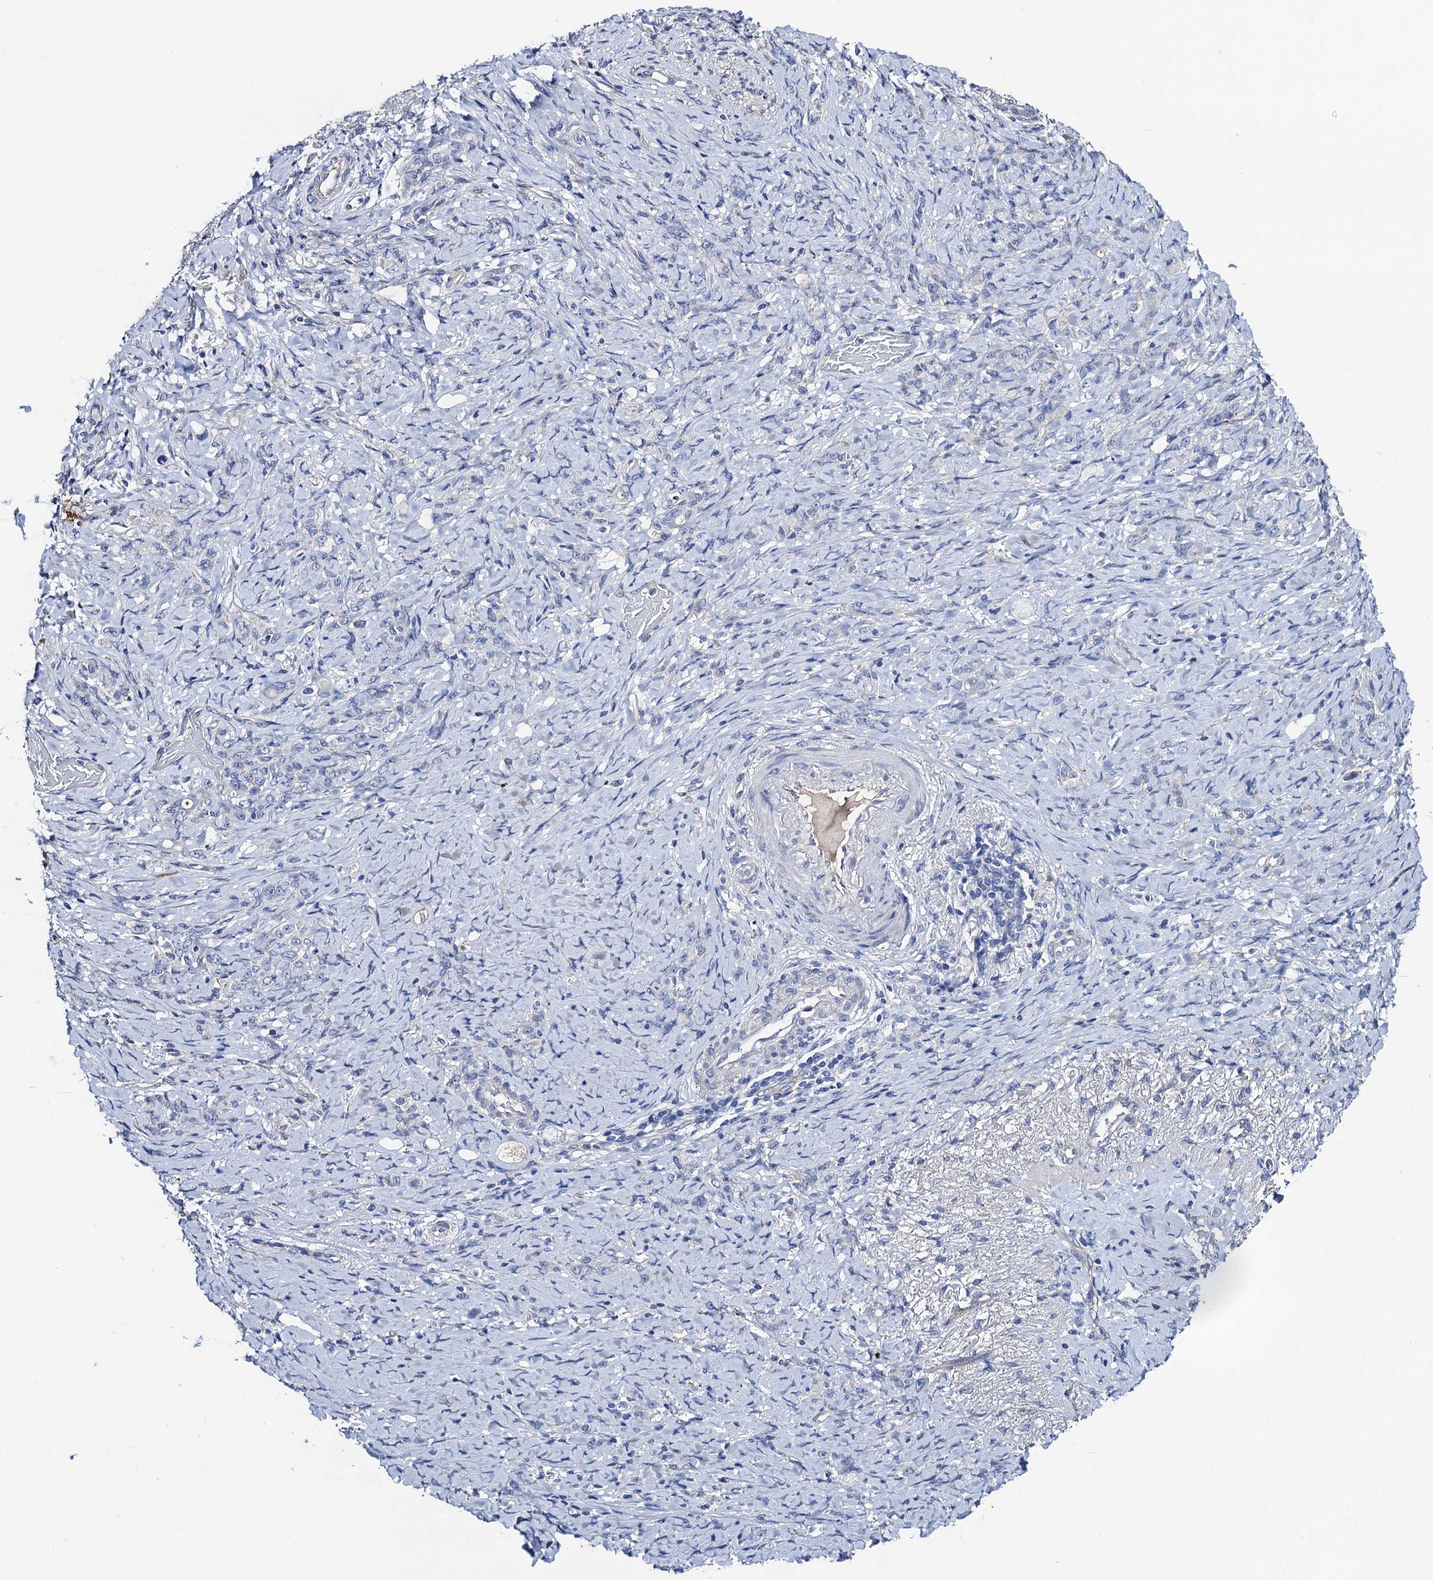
{"staining": {"intensity": "negative", "quantity": "none", "location": "none"}, "tissue": "stomach cancer", "cell_type": "Tumor cells", "image_type": "cancer", "snomed": [{"axis": "morphology", "description": "Adenocarcinoma, NOS"}, {"axis": "topography", "description": "Stomach"}], "caption": "Adenocarcinoma (stomach) was stained to show a protein in brown. There is no significant expression in tumor cells.", "gene": "FREM3", "patient": {"sex": "female", "age": 79}}